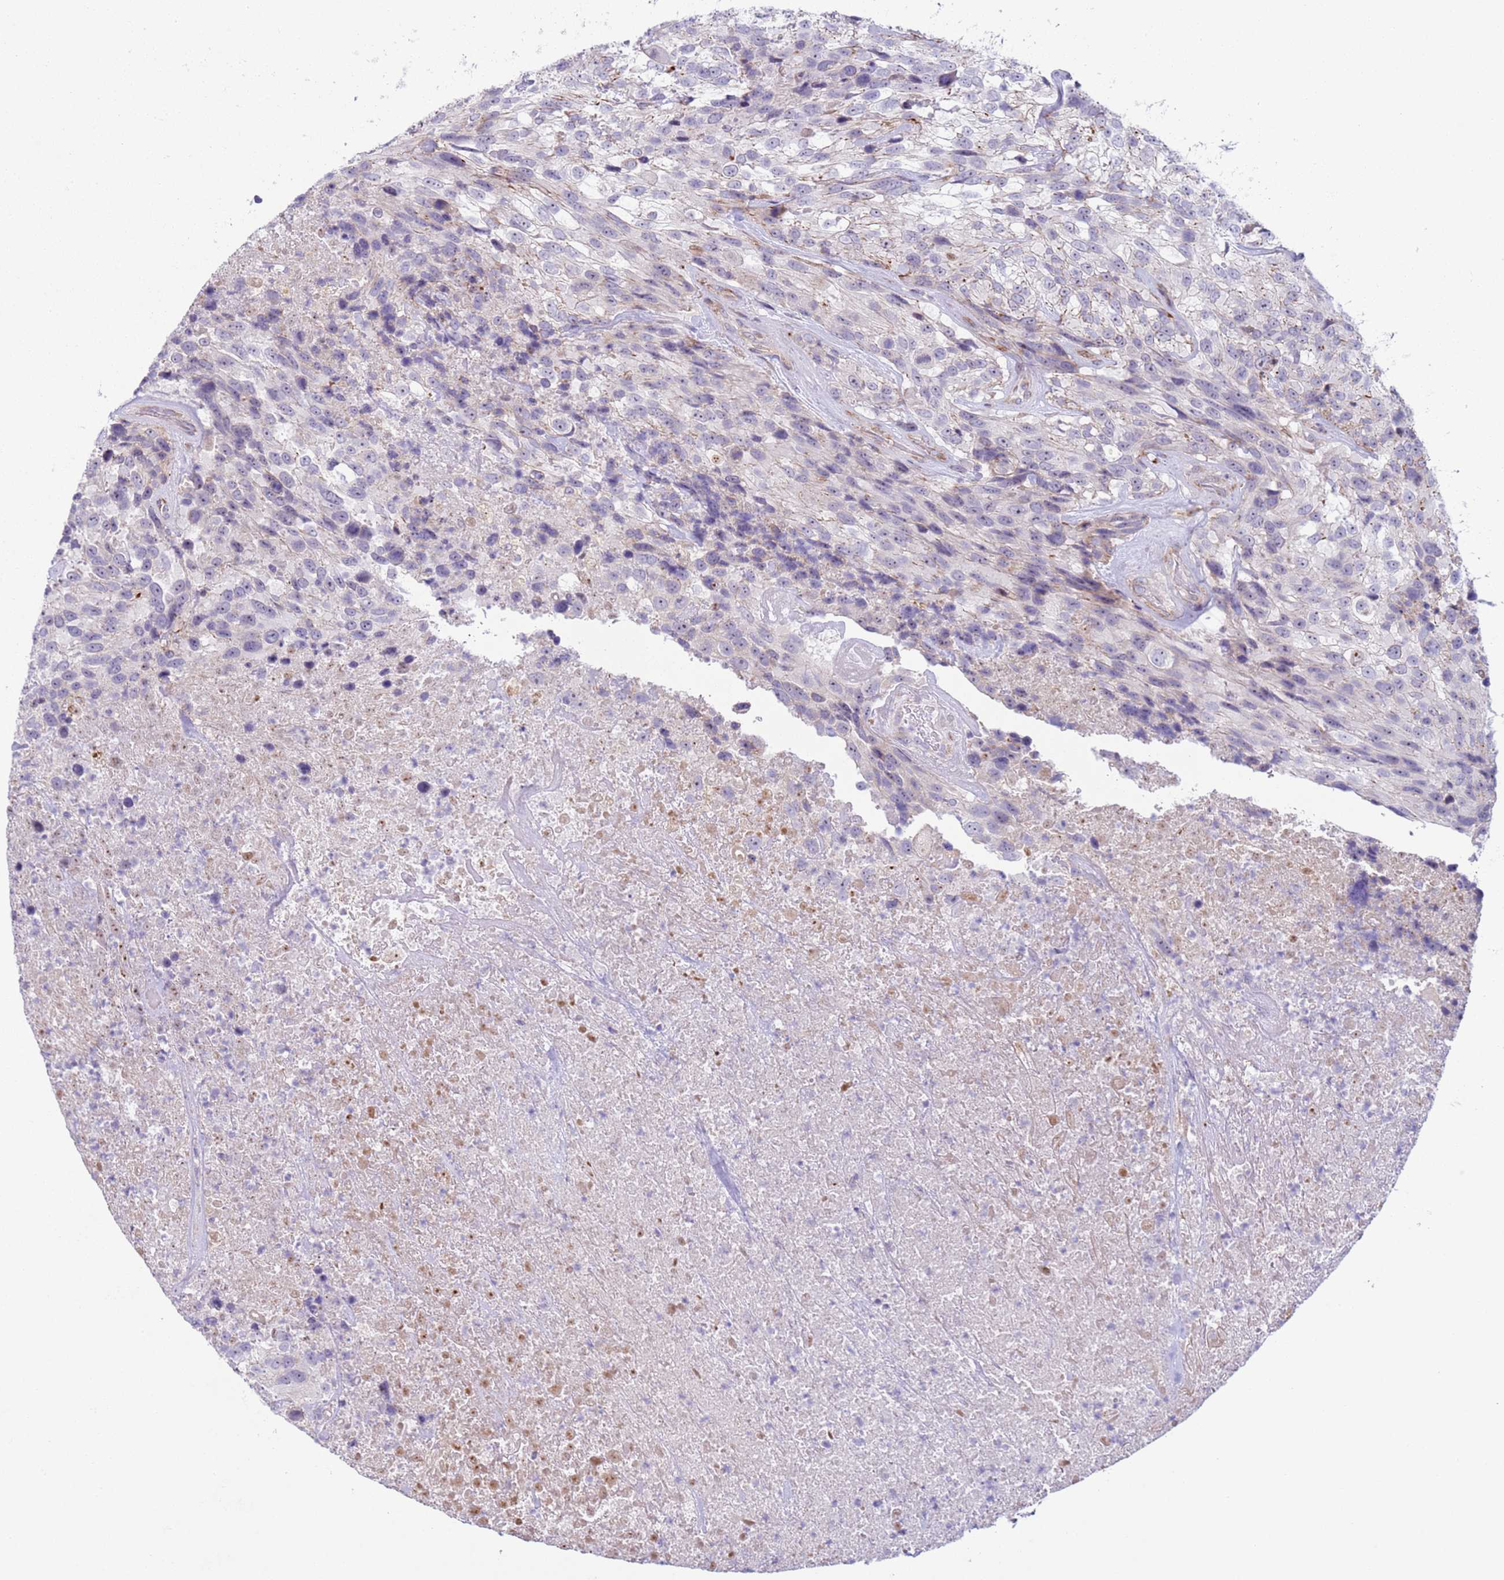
{"staining": {"intensity": "negative", "quantity": "none", "location": "none"}, "tissue": "urothelial cancer", "cell_type": "Tumor cells", "image_type": "cancer", "snomed": [{"axis": "morphology", "description": "Urothelial carcinoma, High grade"}, {"axis": "topography", "description": "Urinary bladder"}], "caption": "Urothelial carcinoma (high-grade) stained for a protein using immunohistochemistry (IHC) displays no positivity tumor cells.", "gene": "HEATR1", "patient": {"sex": "female", "age": 70}}